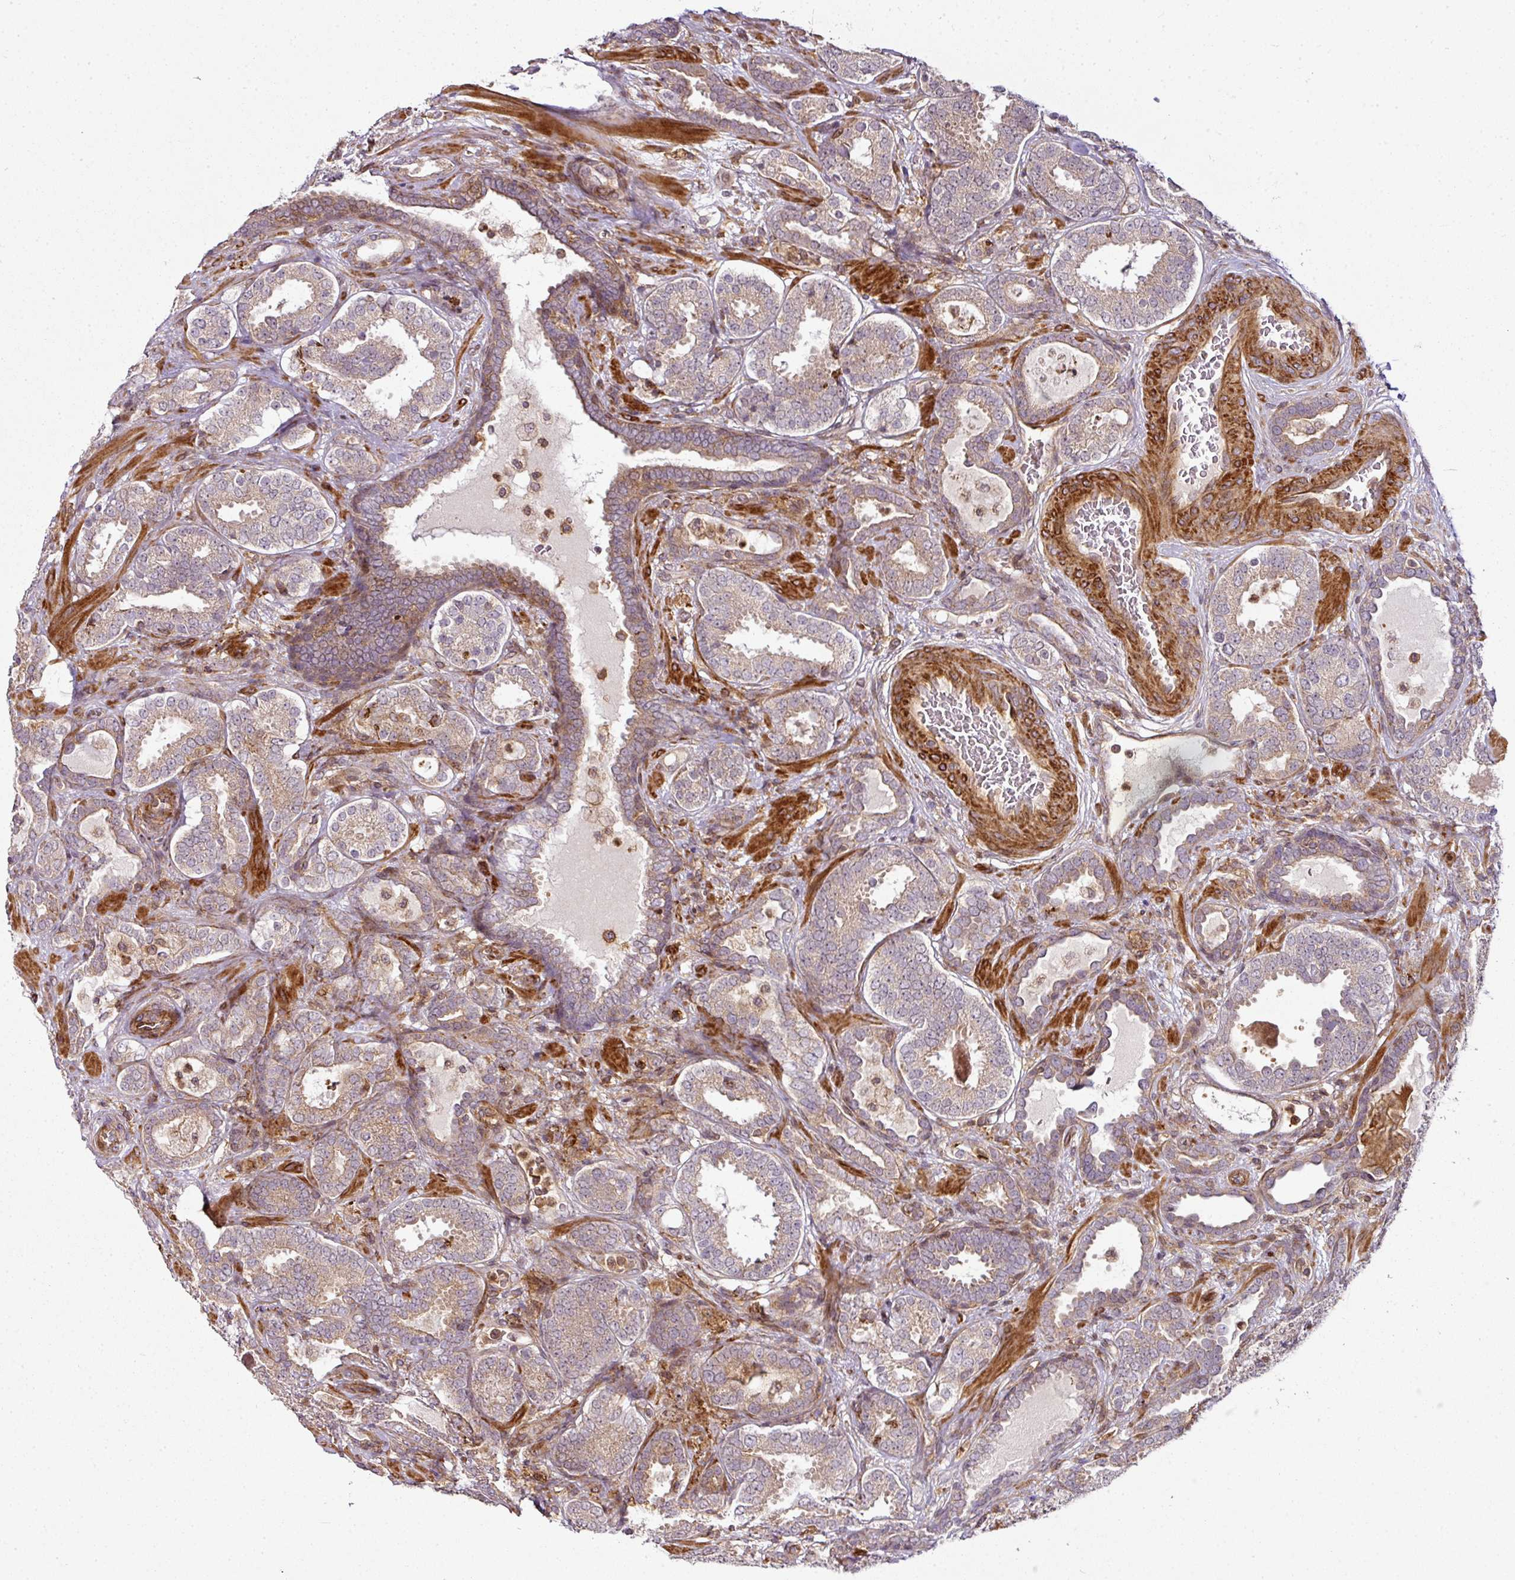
{"staining": {"intensity": "weak", "quantity": ">75%", "location": "cytoplasmic/membranous"}, "tissue": "prostate cancer", "cell_type": "Tumor cells", "image_type": "cancer", "snomed": [{"axis": "morphology", "description": "Adenocarcinoma, High grade"}, {"axis": "topography", "description": "Prostate"}], "caption": "Weak cytoplasmic/membranous staining for a protein is seen in approximately >75% of tumor cells of prostate cancer (high-grade adenocarcinoma) using immunohistochemistry.", "gene": "ATAT1", "patient": {"sex": "male", "age": 65}}